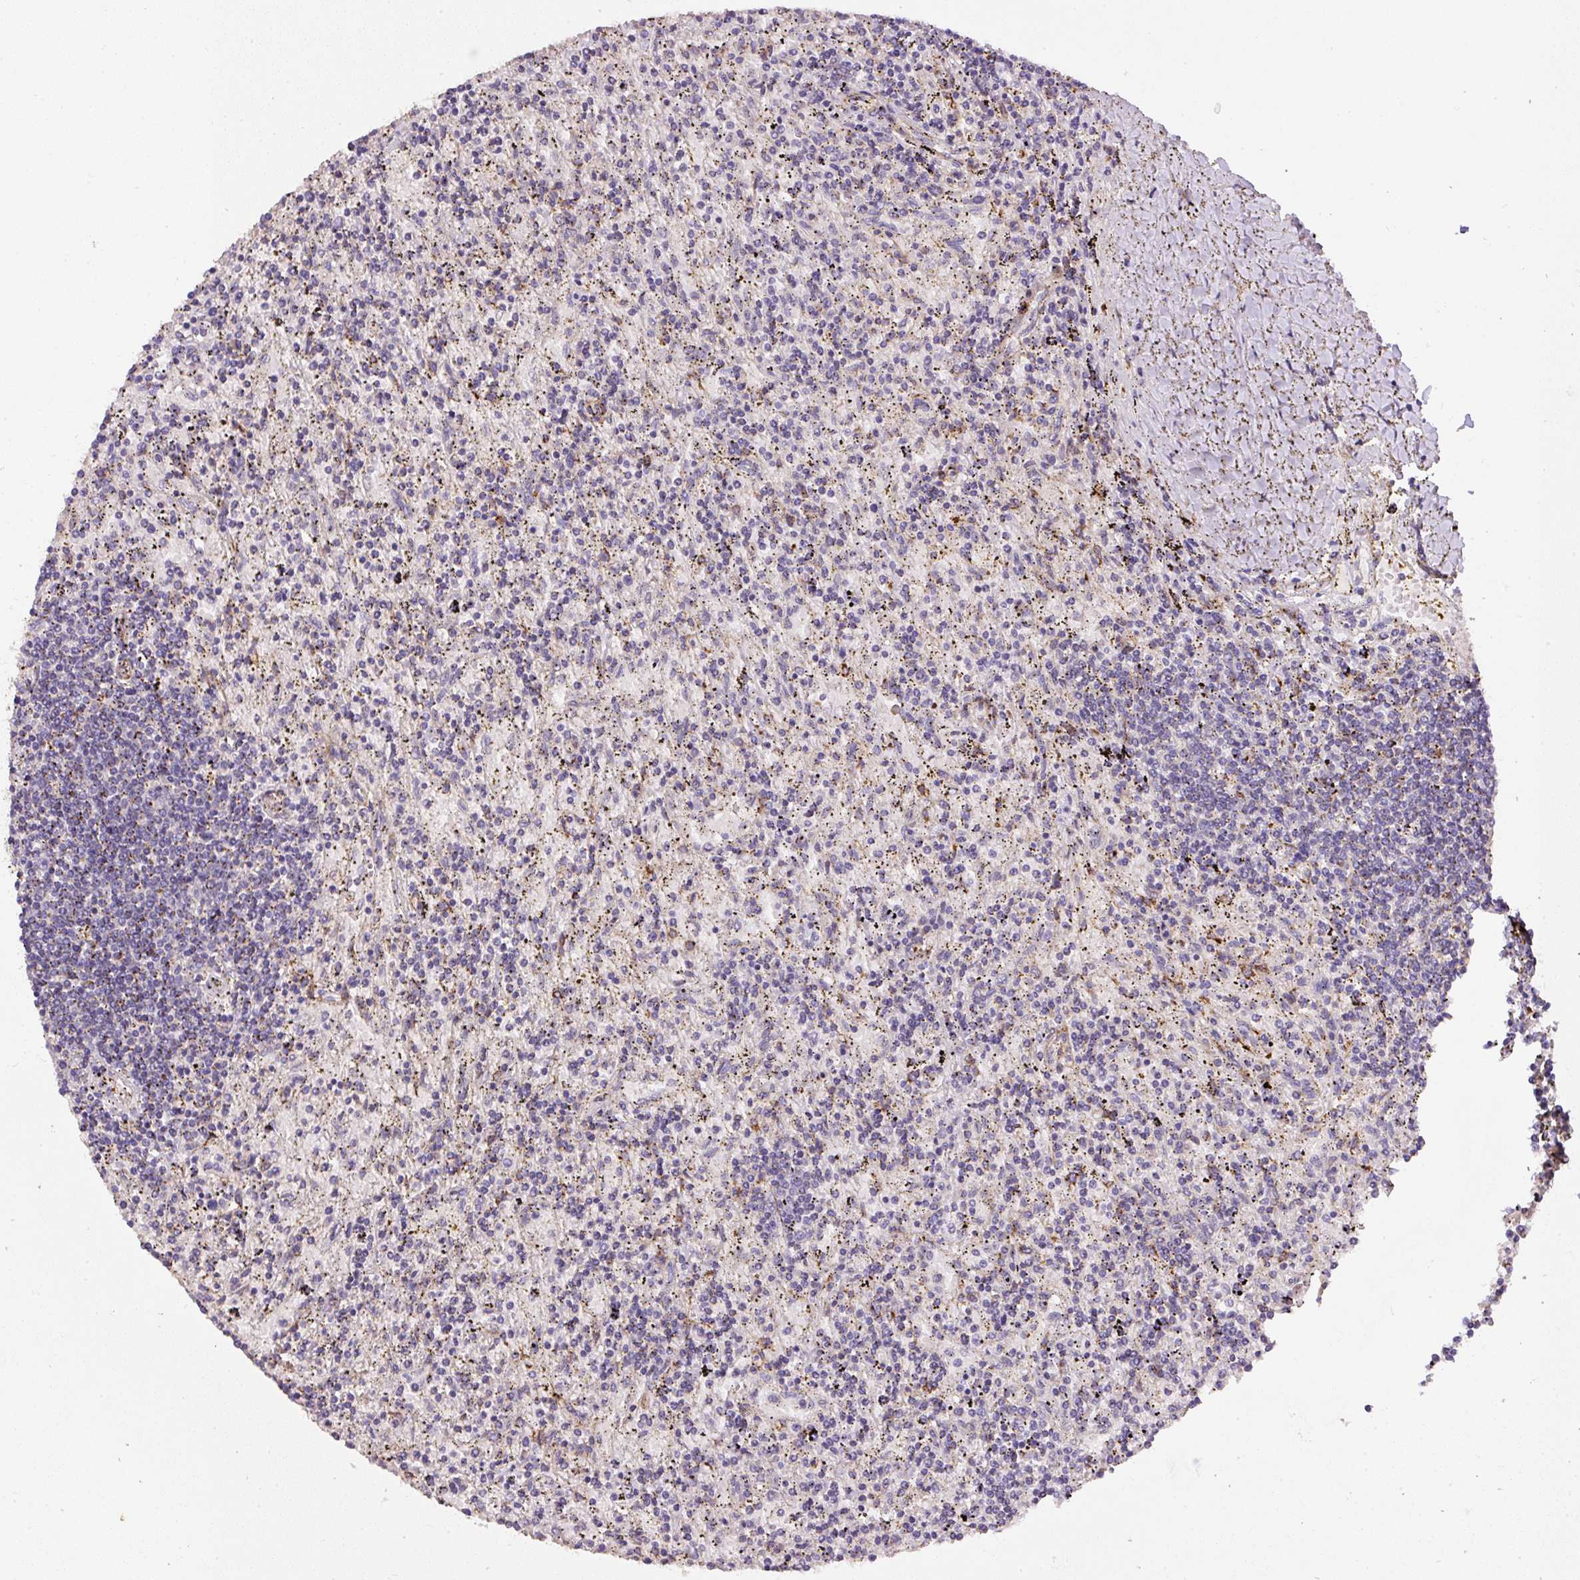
{"staining": {"intensity": "weak", "quantity": "<25%", "location": "cytoplasmic/membranous"}, "tissue": "lymphoma", "cell_type": "Tumor cells", "image_type": "cancer", "snomed": [{"axis": "morphology", "description": "Malignant lymphoma, non-Hodgkin's type, Low grade"}, {"axis": "topography", "description": "Spleen"}], "caption": "Immunohistochemical staining of lymphoma displays no significant positivity in tumor cells.", "gene": "RNF170", "patient": {"sex": "male", "age": 76}}